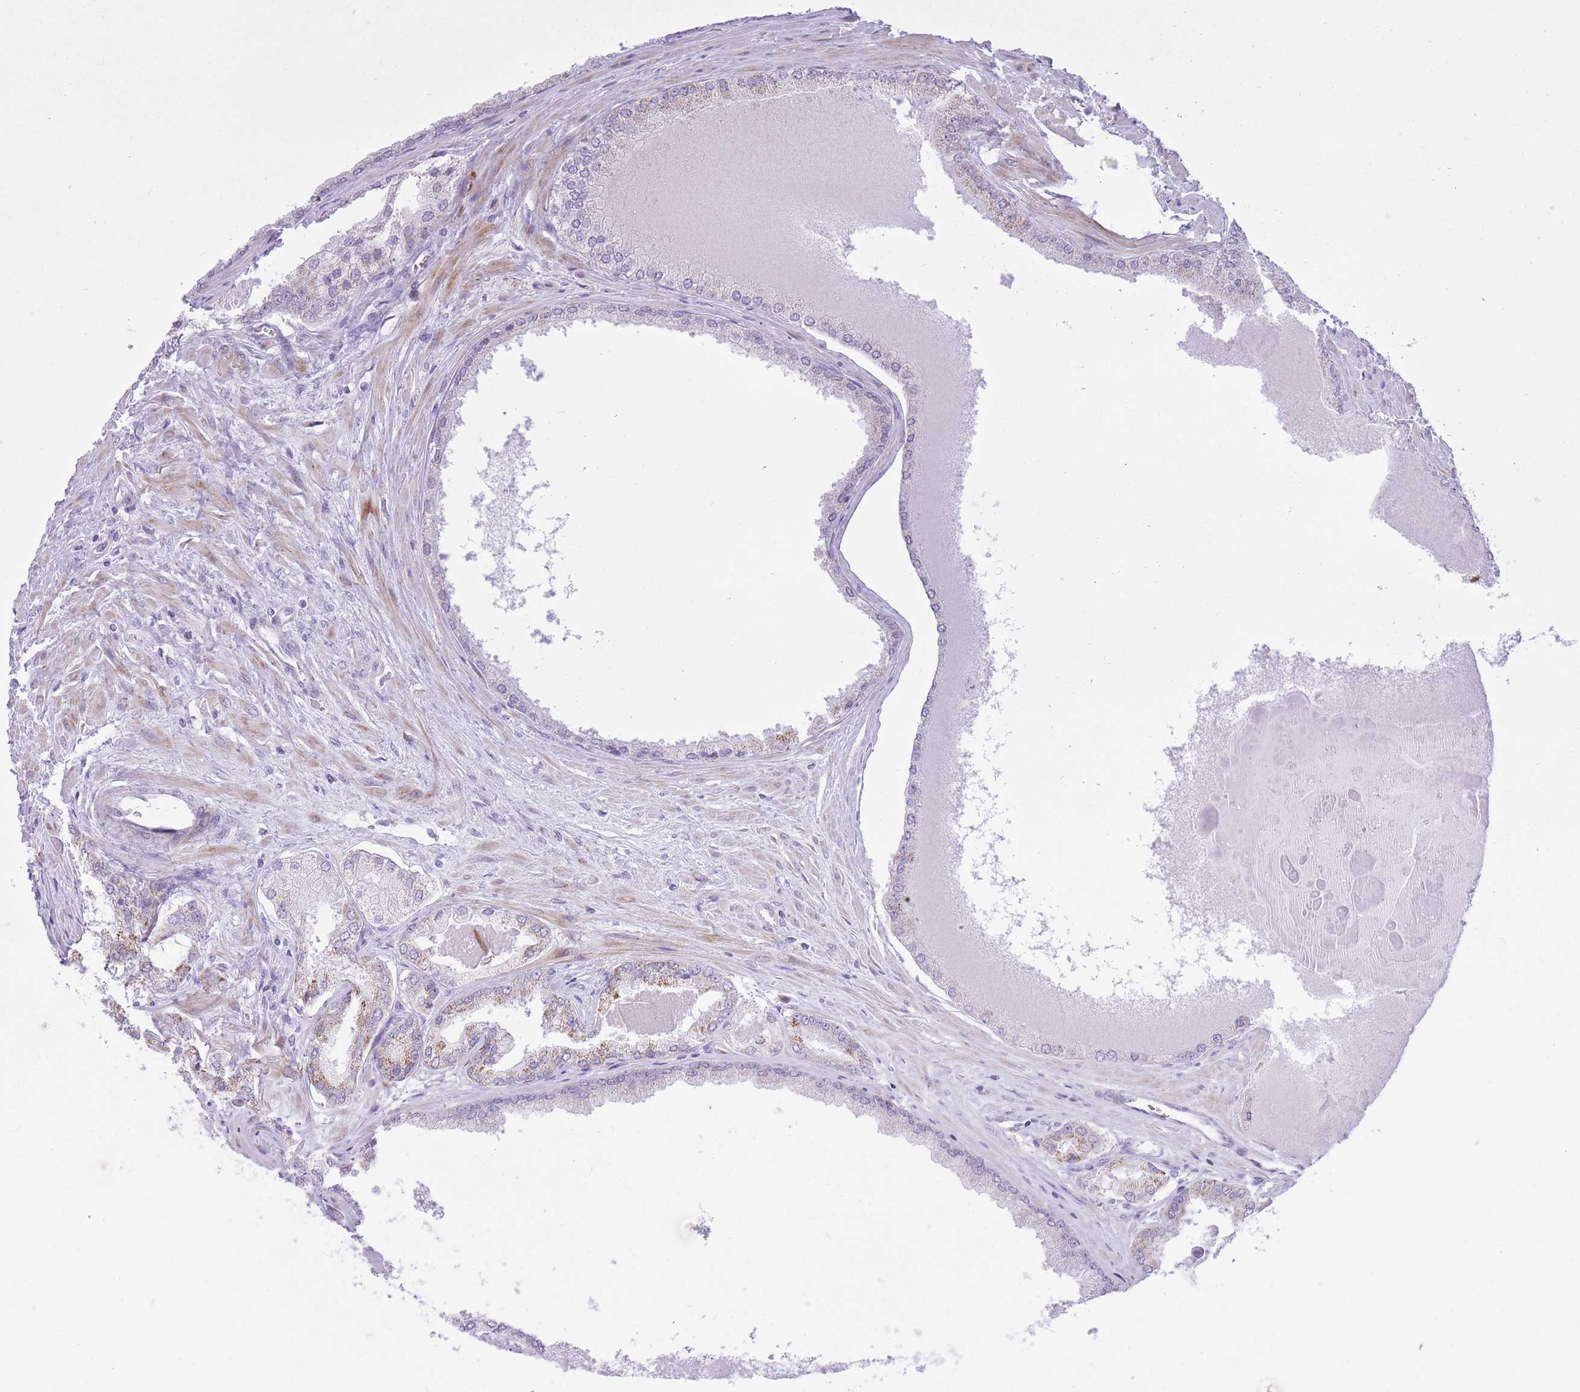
{"staining": {"intensity": "moderate", "quantity": "25%-75%", "location": "cytoplasmic/membranous"}, "tissue": "prostate cancer", "cell_type": "Tumor cells", "image_type": "cancer", "snomed": [{"axis": "morphology", "description": "Adenocarcinoma, Low grade"}, {"axis": "topography", "description": "Prostate"}], "caption": "The micrograph reveals staining of prostate cancer (adenocarcinoma (low-grade)), revealing moderate cytoplasmic/membranous protein expression (brown color) within tumor cells.", "gene": "DENND2D", "patient": {"sex": "male", "age": 68}}